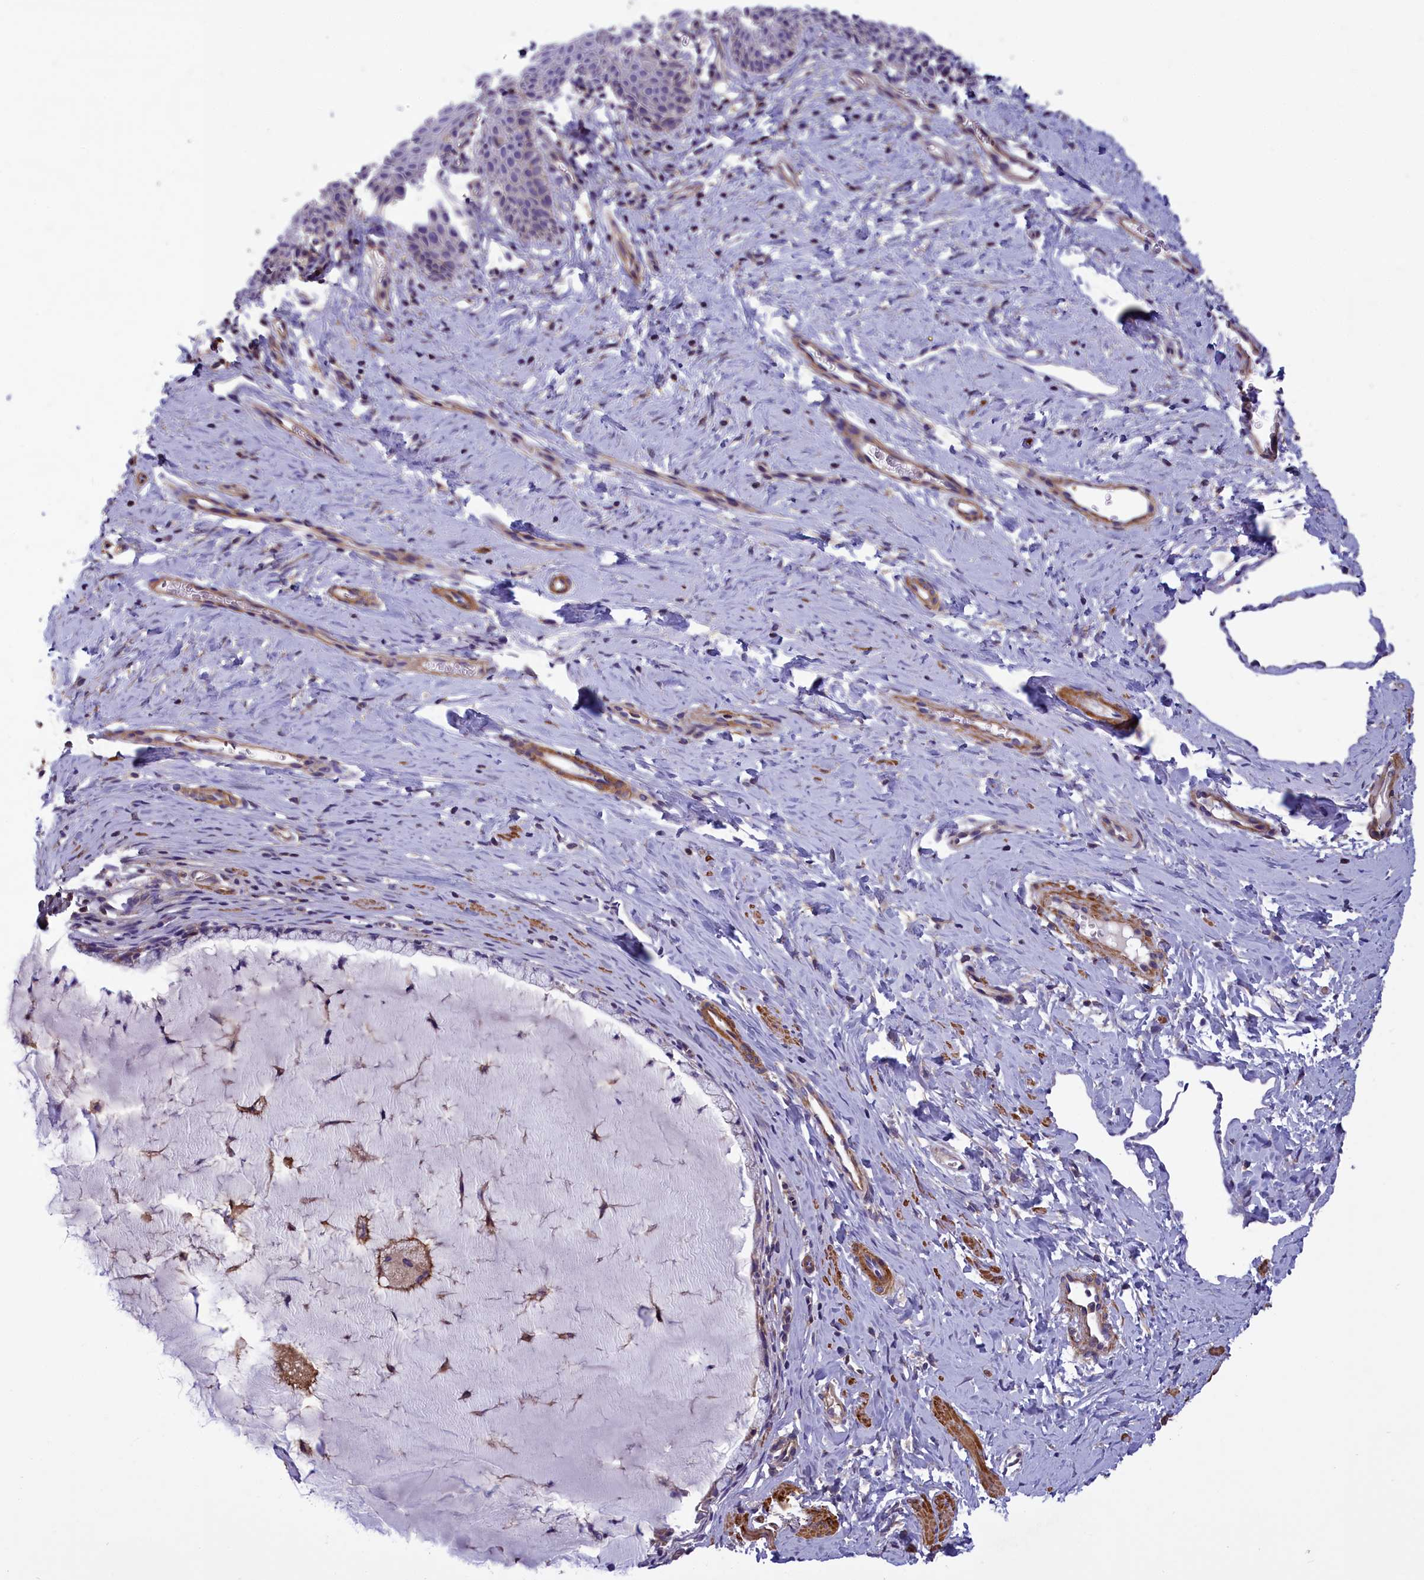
{"staining": {"intensity": "negative", "quantity": "none", "location": "none"}, "tissue": "cervix", "cell_type": "Glandular cells", "image_type": "normal", "snomed": [{"axis": "morphology", "description": "Normal tissue, NOS"}, {"axis": "topography", "description": "Cervix"}], "caption": "Protein analysis of normal cervix demonstrates no significant expression in glandular cells.", "gene": "AMDHD2", "patient": {"sex": "female", "age": 36}}